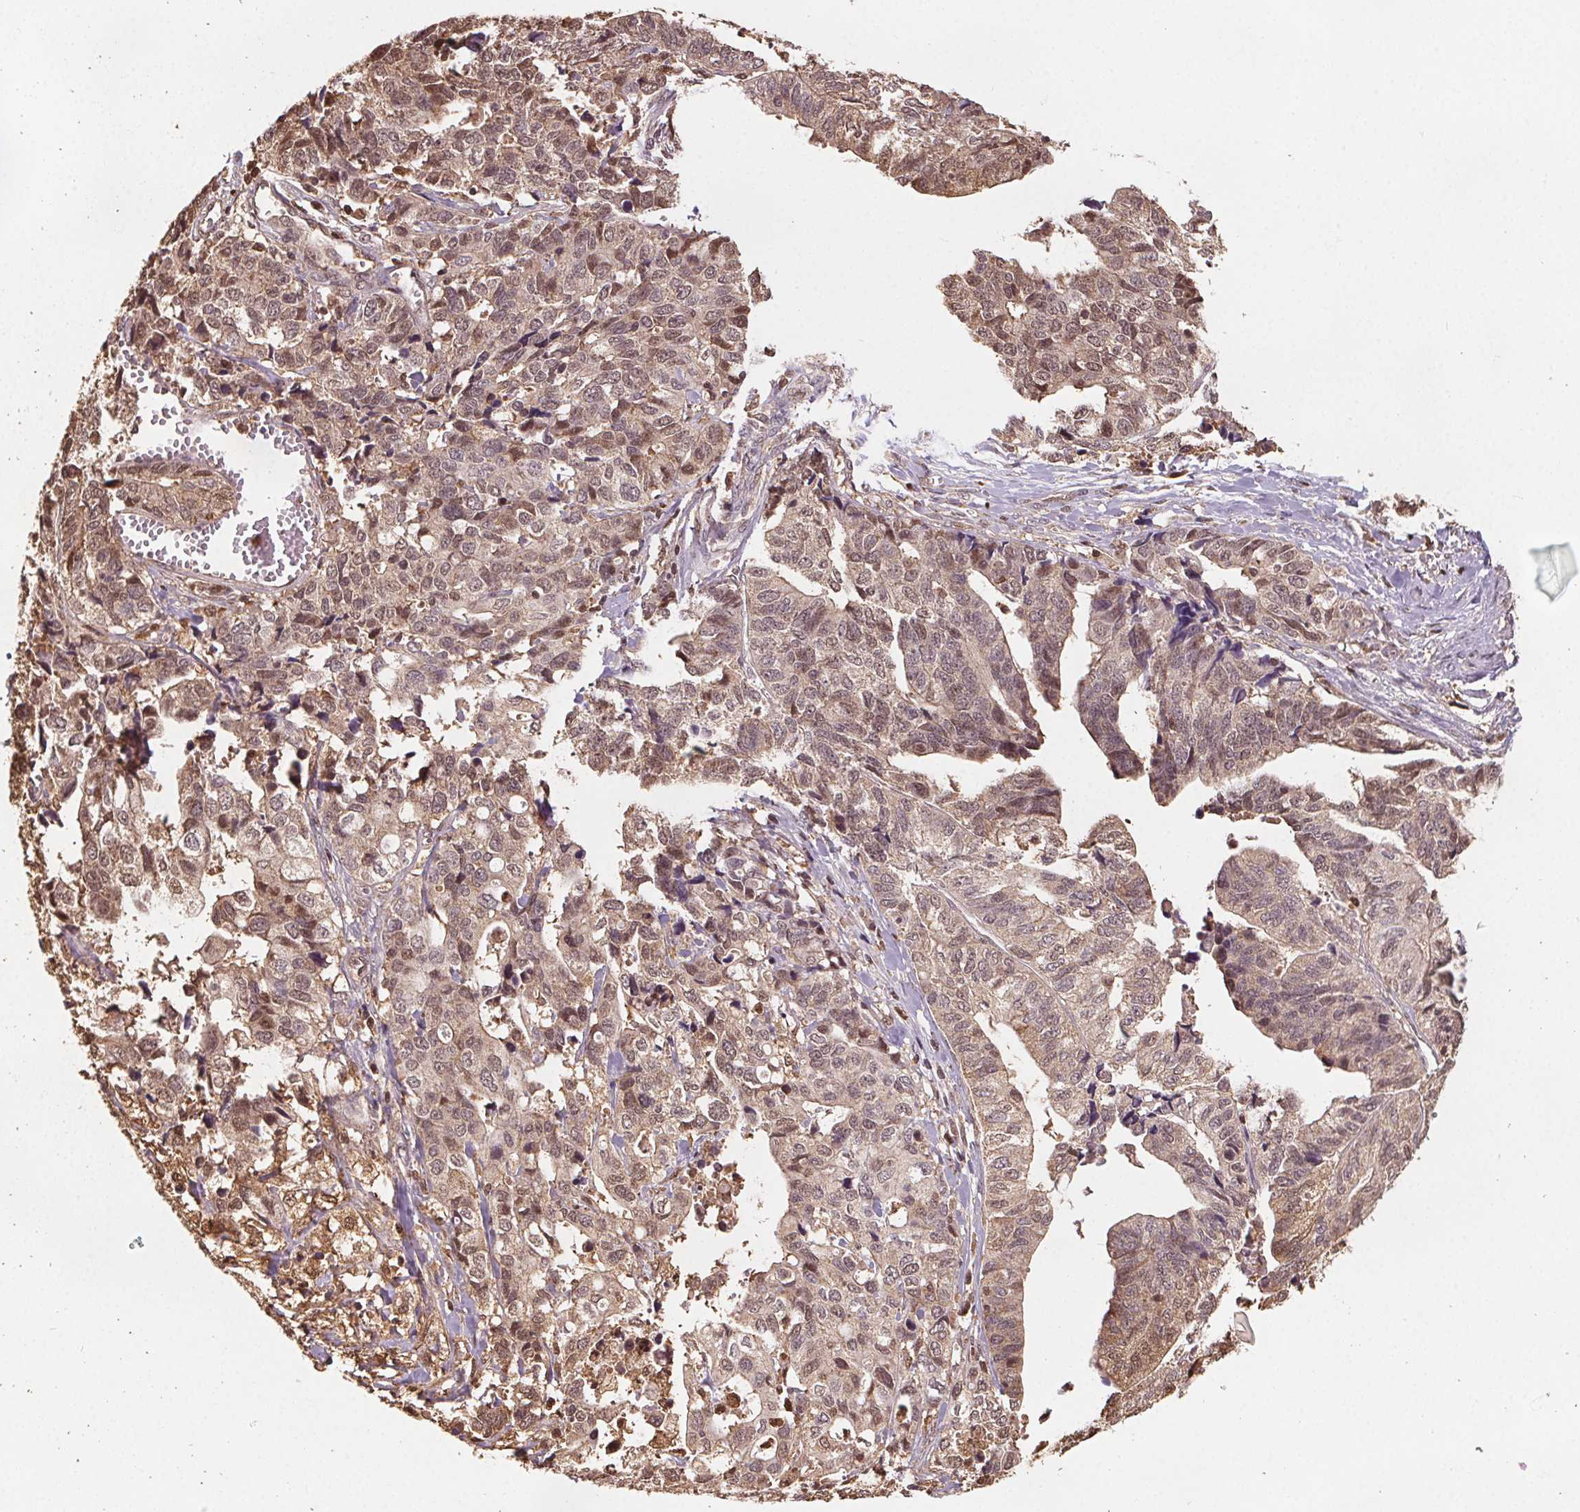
{"staining": {"intensity": "moderate", "quantity": ">75%", "location": "cytoplasmic/membranous,nuclear"}, "tissue": "stomach cancer", "cell_type": "Tumor cells", "image_type": "cancer", "snomed": [{"axis": "morphology", "description": "Adenocarcinoma, NOS"}, {"axis": "topography", "description": "Stomach, upper"}], "caption": "This photomicrograph displays stomach adenocarcinoma stained with IHC to label a protein in brown. The cytoplasmic/membranous and nuclear of tumor cells show moderate positivity for the protein. Nuclei are counter-stained blue.", "gene": "ENO1", "patient": {"sex": "female", "age": 67}}